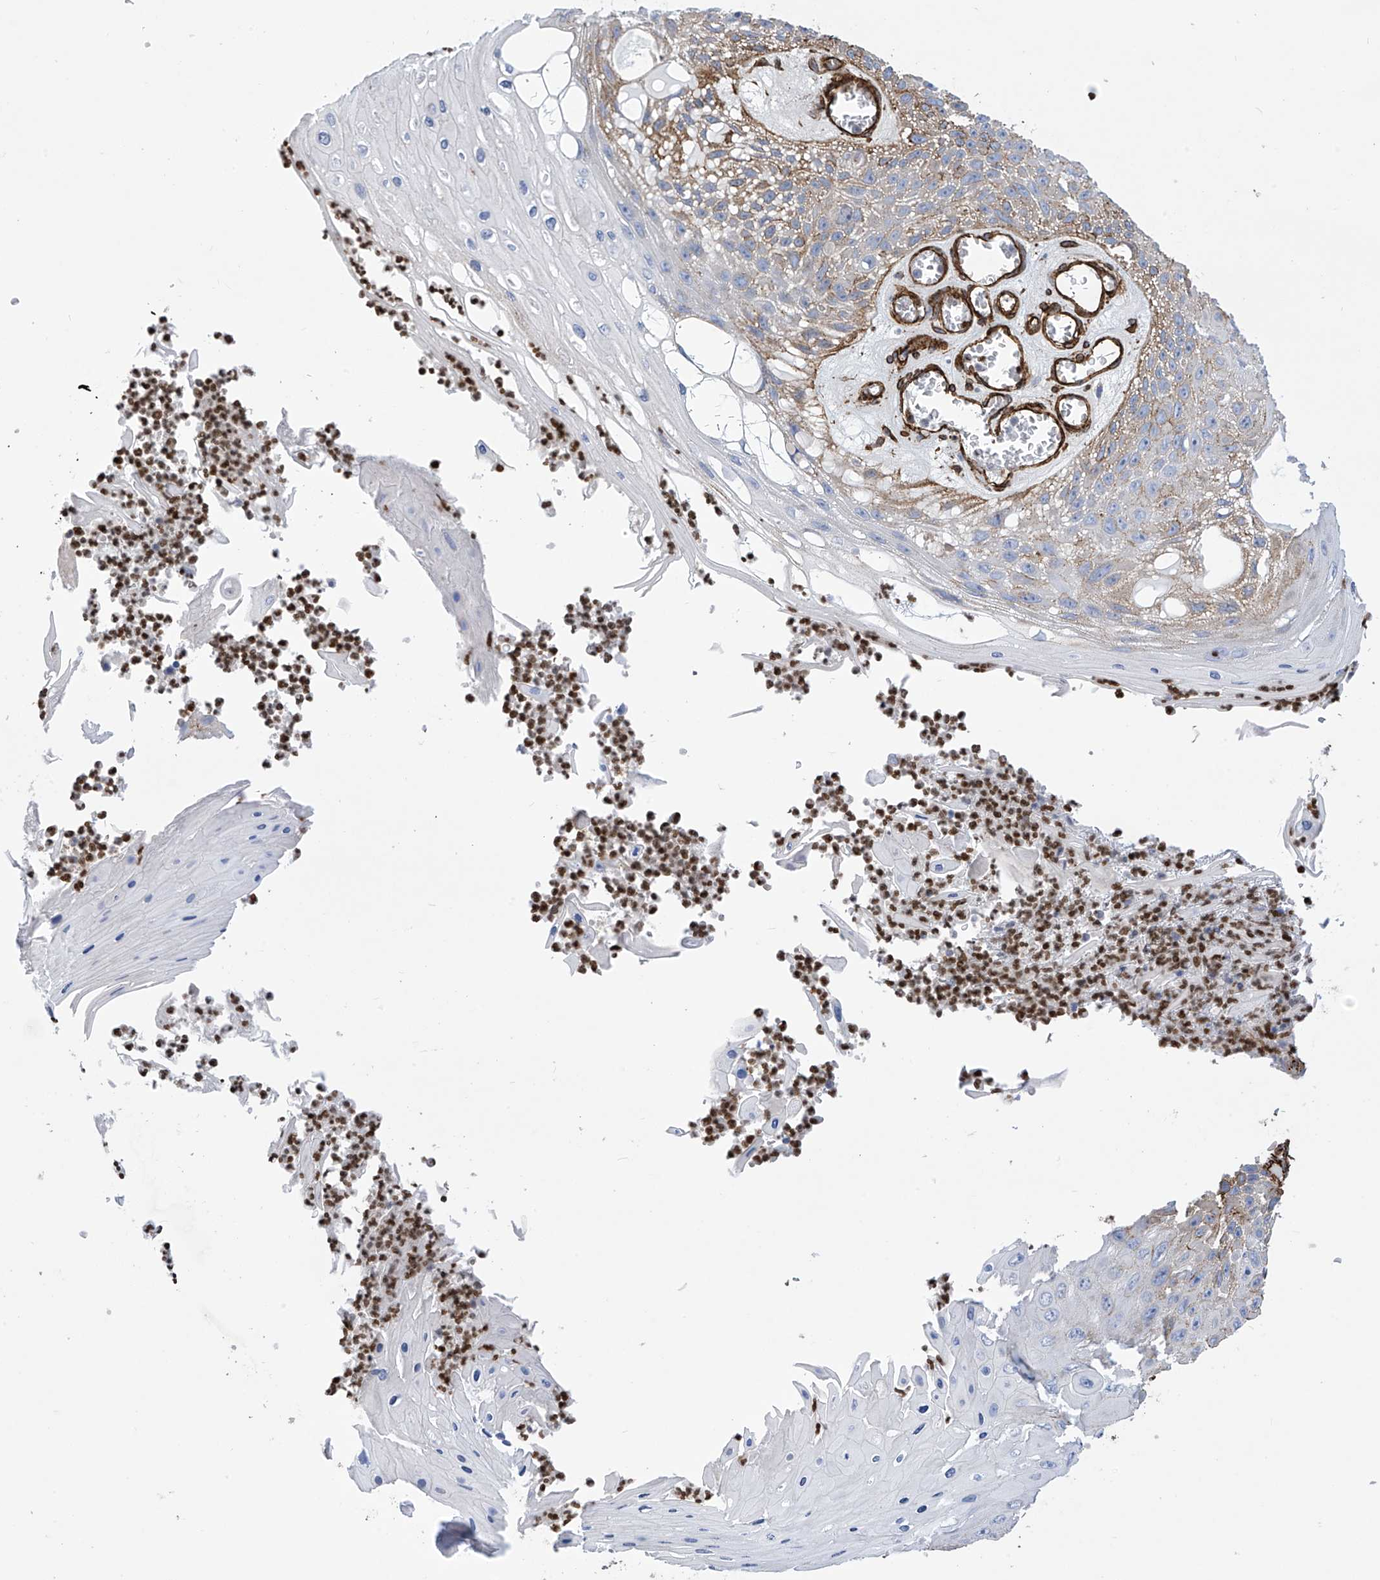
{"staining": {"intensity": "moderate", "quantity": "<25%", "location": "cytoplasmic/membranous"}, "tissue": "skin cancer", "cell_type": "Tumor cells", "image_type": "cancer", "snomed": [{"axis": "morphology", "description": "Squamous cell carcinoma, NOS"}, {"axis": "topography", "description": "Skin"}], "caption": "Protein staining of skin cancer (squamous cell carcinoma) tissue exhibits moderate cytoplasmic/membranous staining in approximately <25% of tumor cells.", "gene": "UBTD1", "patient": {"sex": "female", "age": 88}}